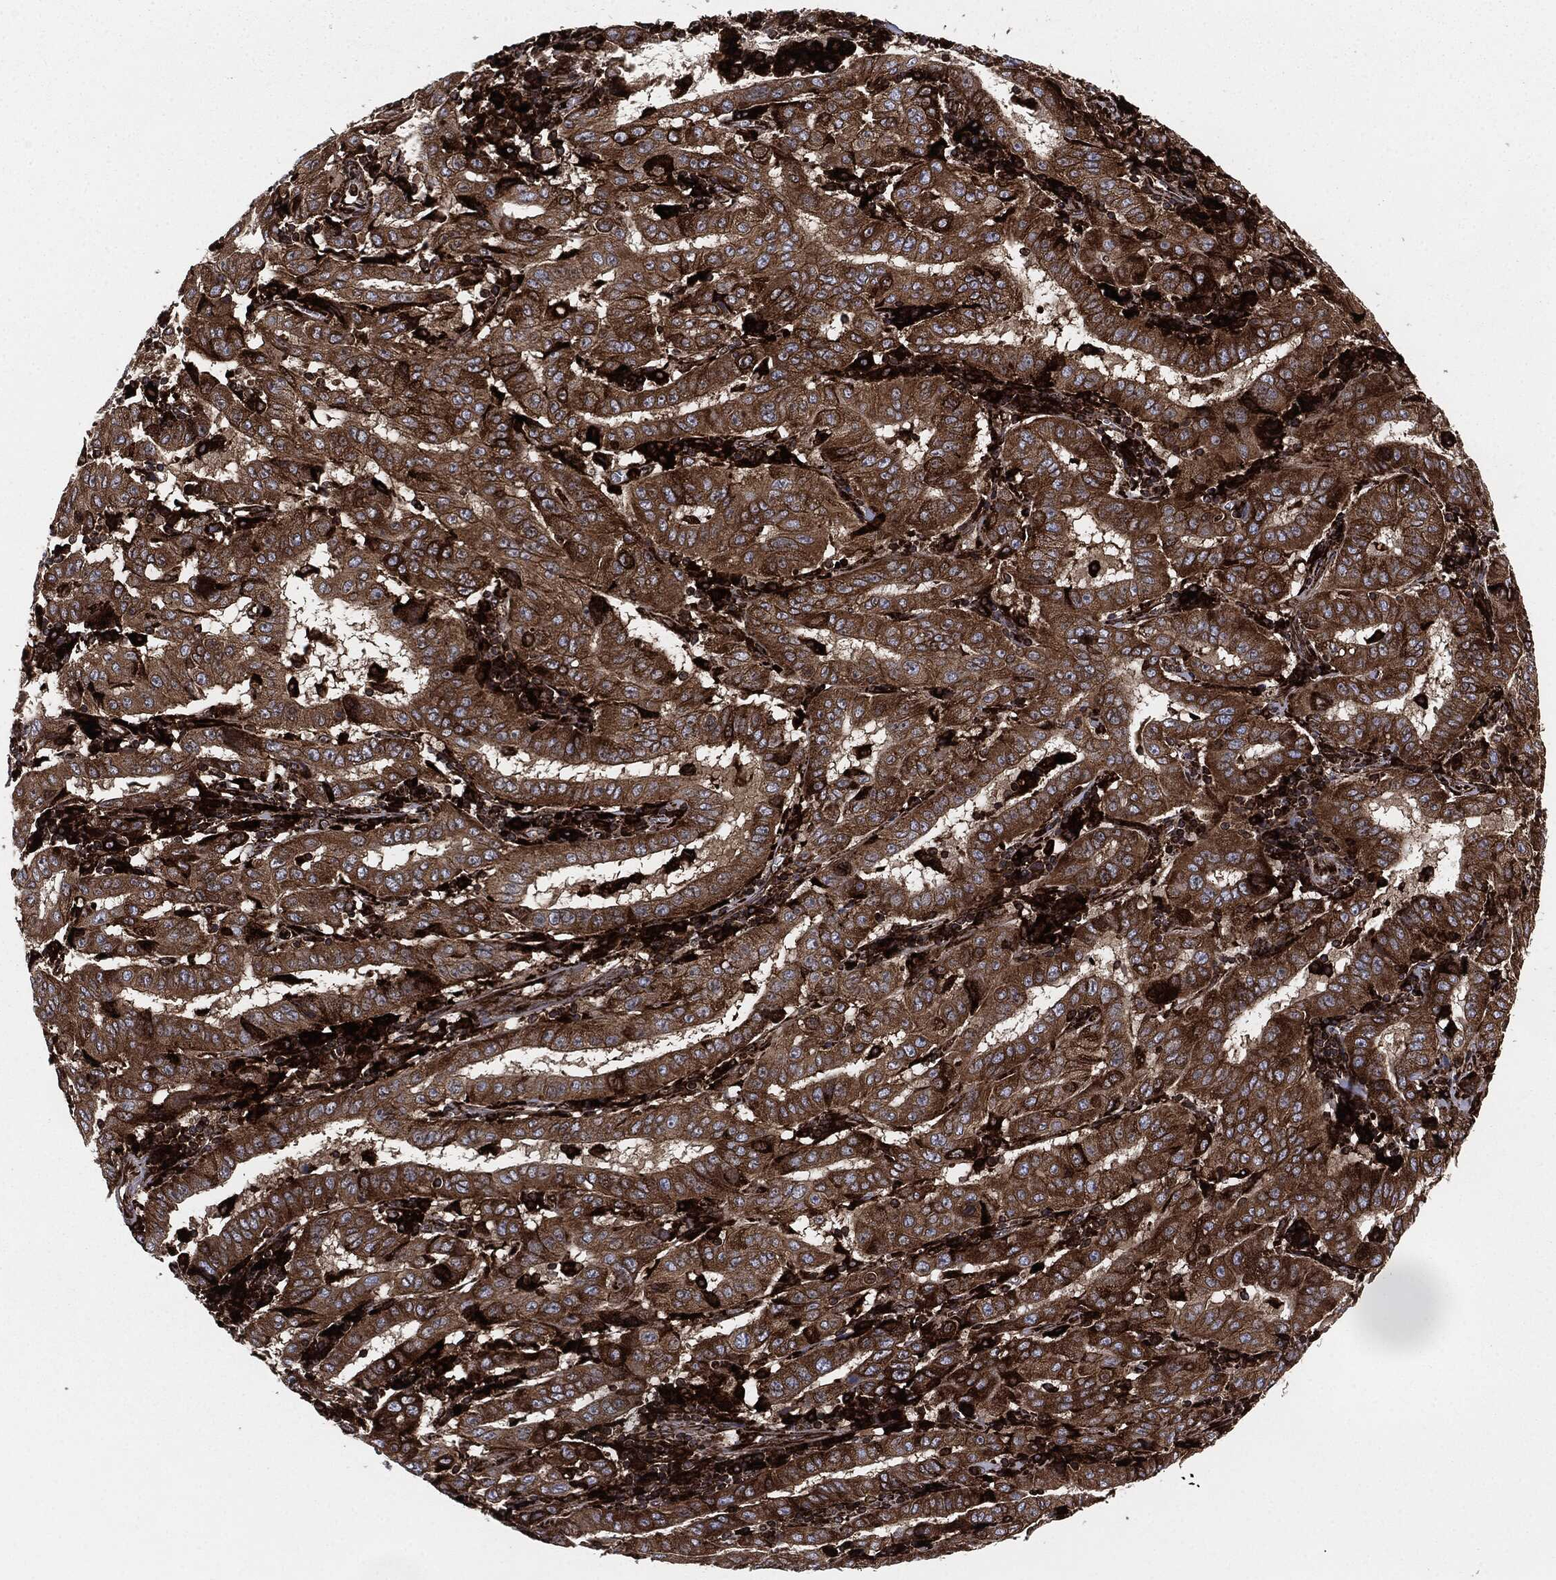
{"staining": {"intensity": "strong", "quantity": ">75%", "location": "cytoplasmic/membranous"}, "tissue": "pancreatic cancer", "cell_type": "Tumor cells", "image_type": "cancer", "snomed": [{"axis": "morphology", "description": "Adenocarcinoma, NOS"}, {"axis": "topography", "description": "Pancreas"}], "caption": "Protein expression analysis of pancreatic cancer demonstrates strong cytoplasmic/membranous positivity in approximately >75% of tumor cells.", "gene": "CALR", "patient": {"sex": "male", "age": 63}}